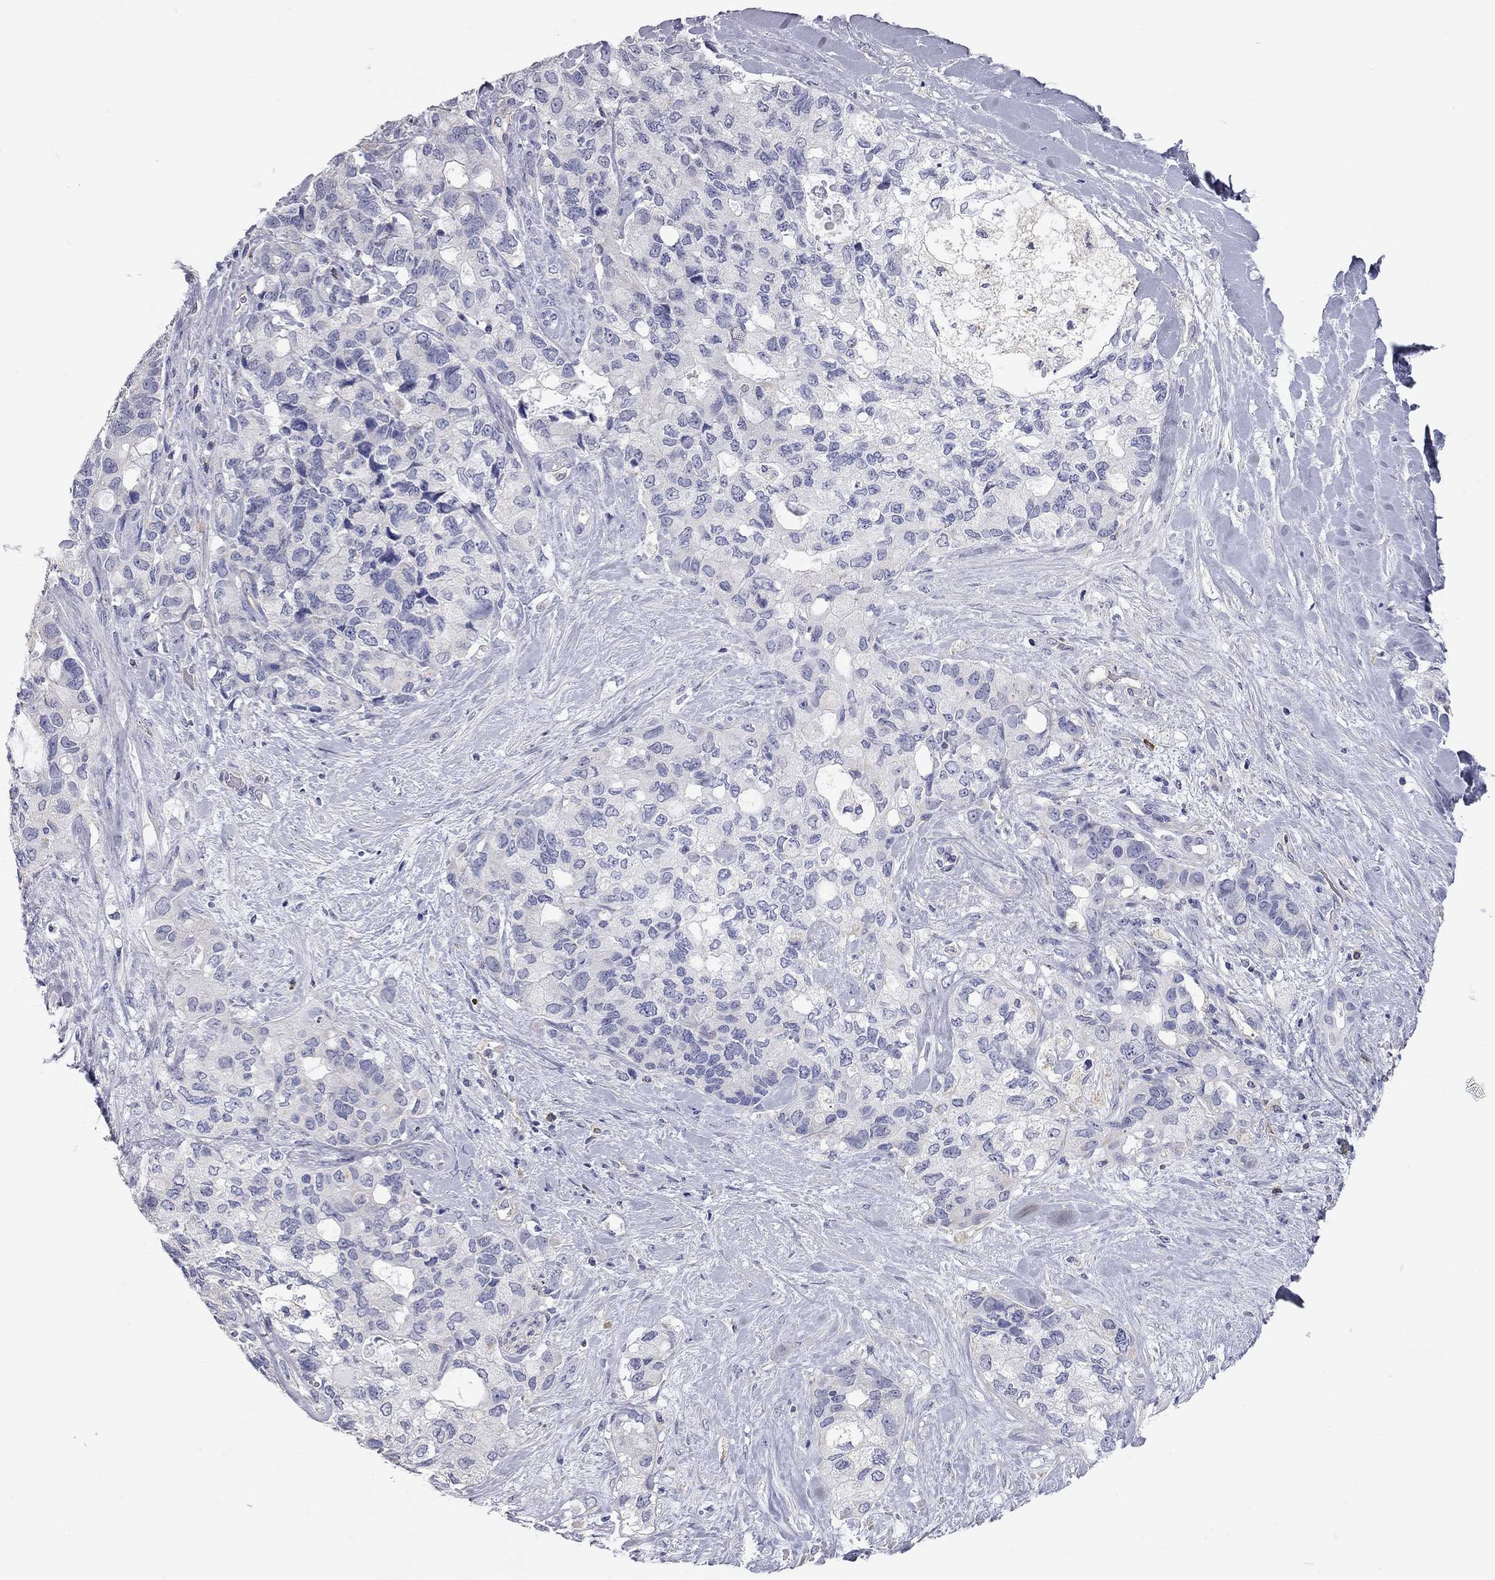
{"staining": {"intensity": "negative", "quantity": "none", "location": "none"}, "tissue": "pancreatic cancer", "cell_type": "Tumor cells", "image_type": "cancer", "snomed": [{"axis": "morphology", "description": "Adenocarcinoma, NOS"}, {"axis": "topography", "description": "Pancreas"}], "caption": "An image of pancreatic adenocarcinoma stained for a protein exhibits no brown staining in tumor cells.", "gene": "C10orf90", "patient": {"sex": "female", "age": 56}}